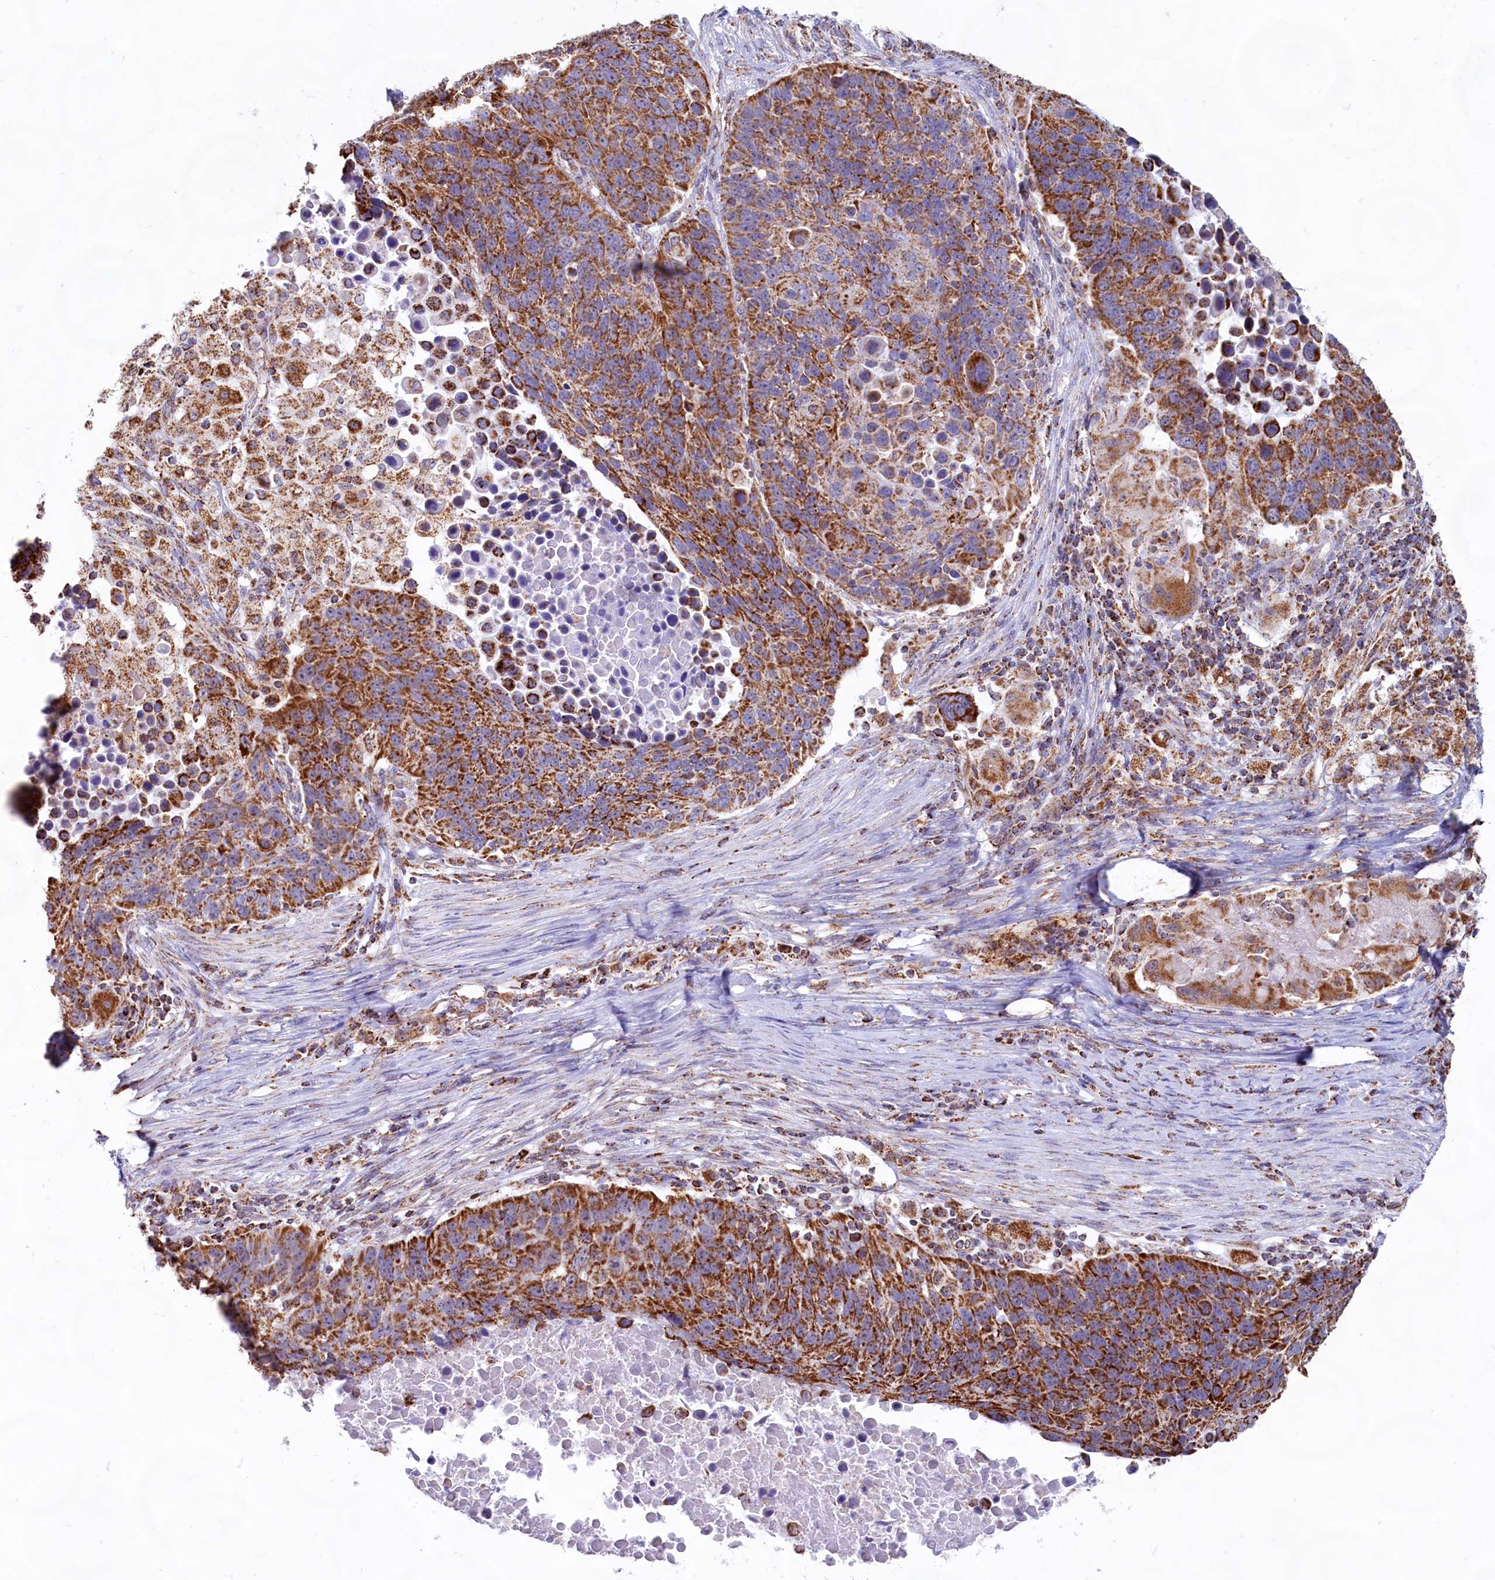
{"staining": {"intensity": "strong", "quantity": ">75%", "location": "cytoplasmic/membranous"}, "tissue": "lung cancer", "cell_type": "Tumor cells", "image_type": "cancer", "snomed": [{"axis": "morphology", "description": "Normal tissue, NOS"}, {"axis": "morphology", "description": "Squamous cell carcinoma, NOS"}, {"axis": "topography", "description": "Lymph node"}, {"axis": "topography", "description": "Lung"}], "caption": "A high amount of strong cytoplasmic/membranous staining is appreciated in approximately >75% of tumor cells in lung squamous cell carcinoma tissue.", "gene": "C1D", "patient": {"sex": "male", "age": 66}}